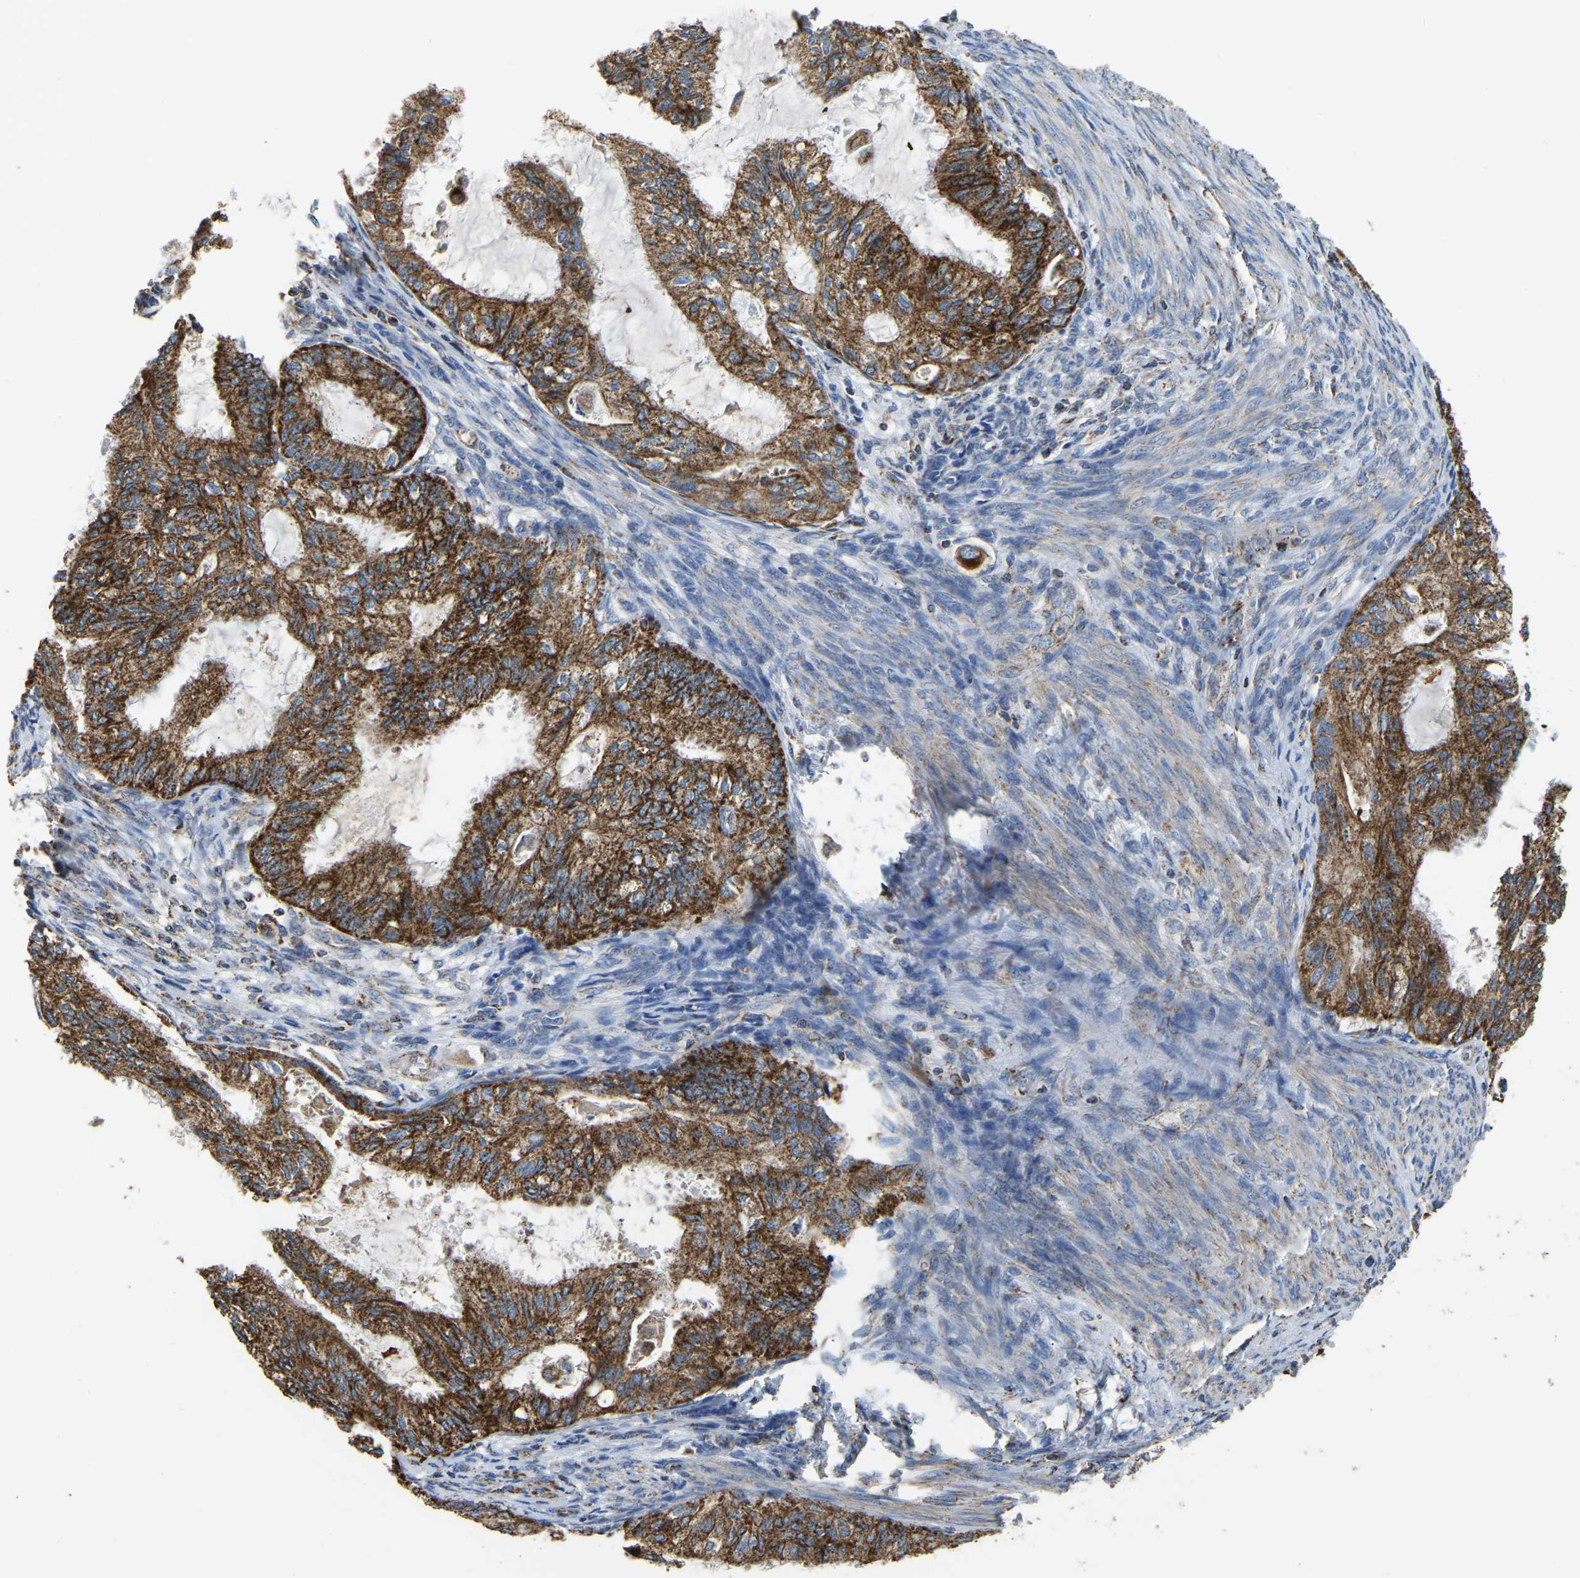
{"staining": {"intensity": "strong", "quantity": ">75%", "location": "cytoplasmic/membranous"}, "tissue": "cervical cancer", "cell_type": "Tumor cells", "image_type": "cancer", "snomed": [{"axis": "morphology", "description": "Normal tissue, NOS"}, {"axis": "morphology", "description": "Adenocarcinoma, NOS"}, {"axis": "topography", "description": "Cervix"}, {"axis": "topography", "description": "Endometrium"}], "caption": "Immunohistochemistry (DAB) staining of human cervical cancer shows strong cytoplasmic/membranous protein staining in about >75% of tumor cells.", "gene": "ETFA", "patient": {"sex": "female", "age": 86}}